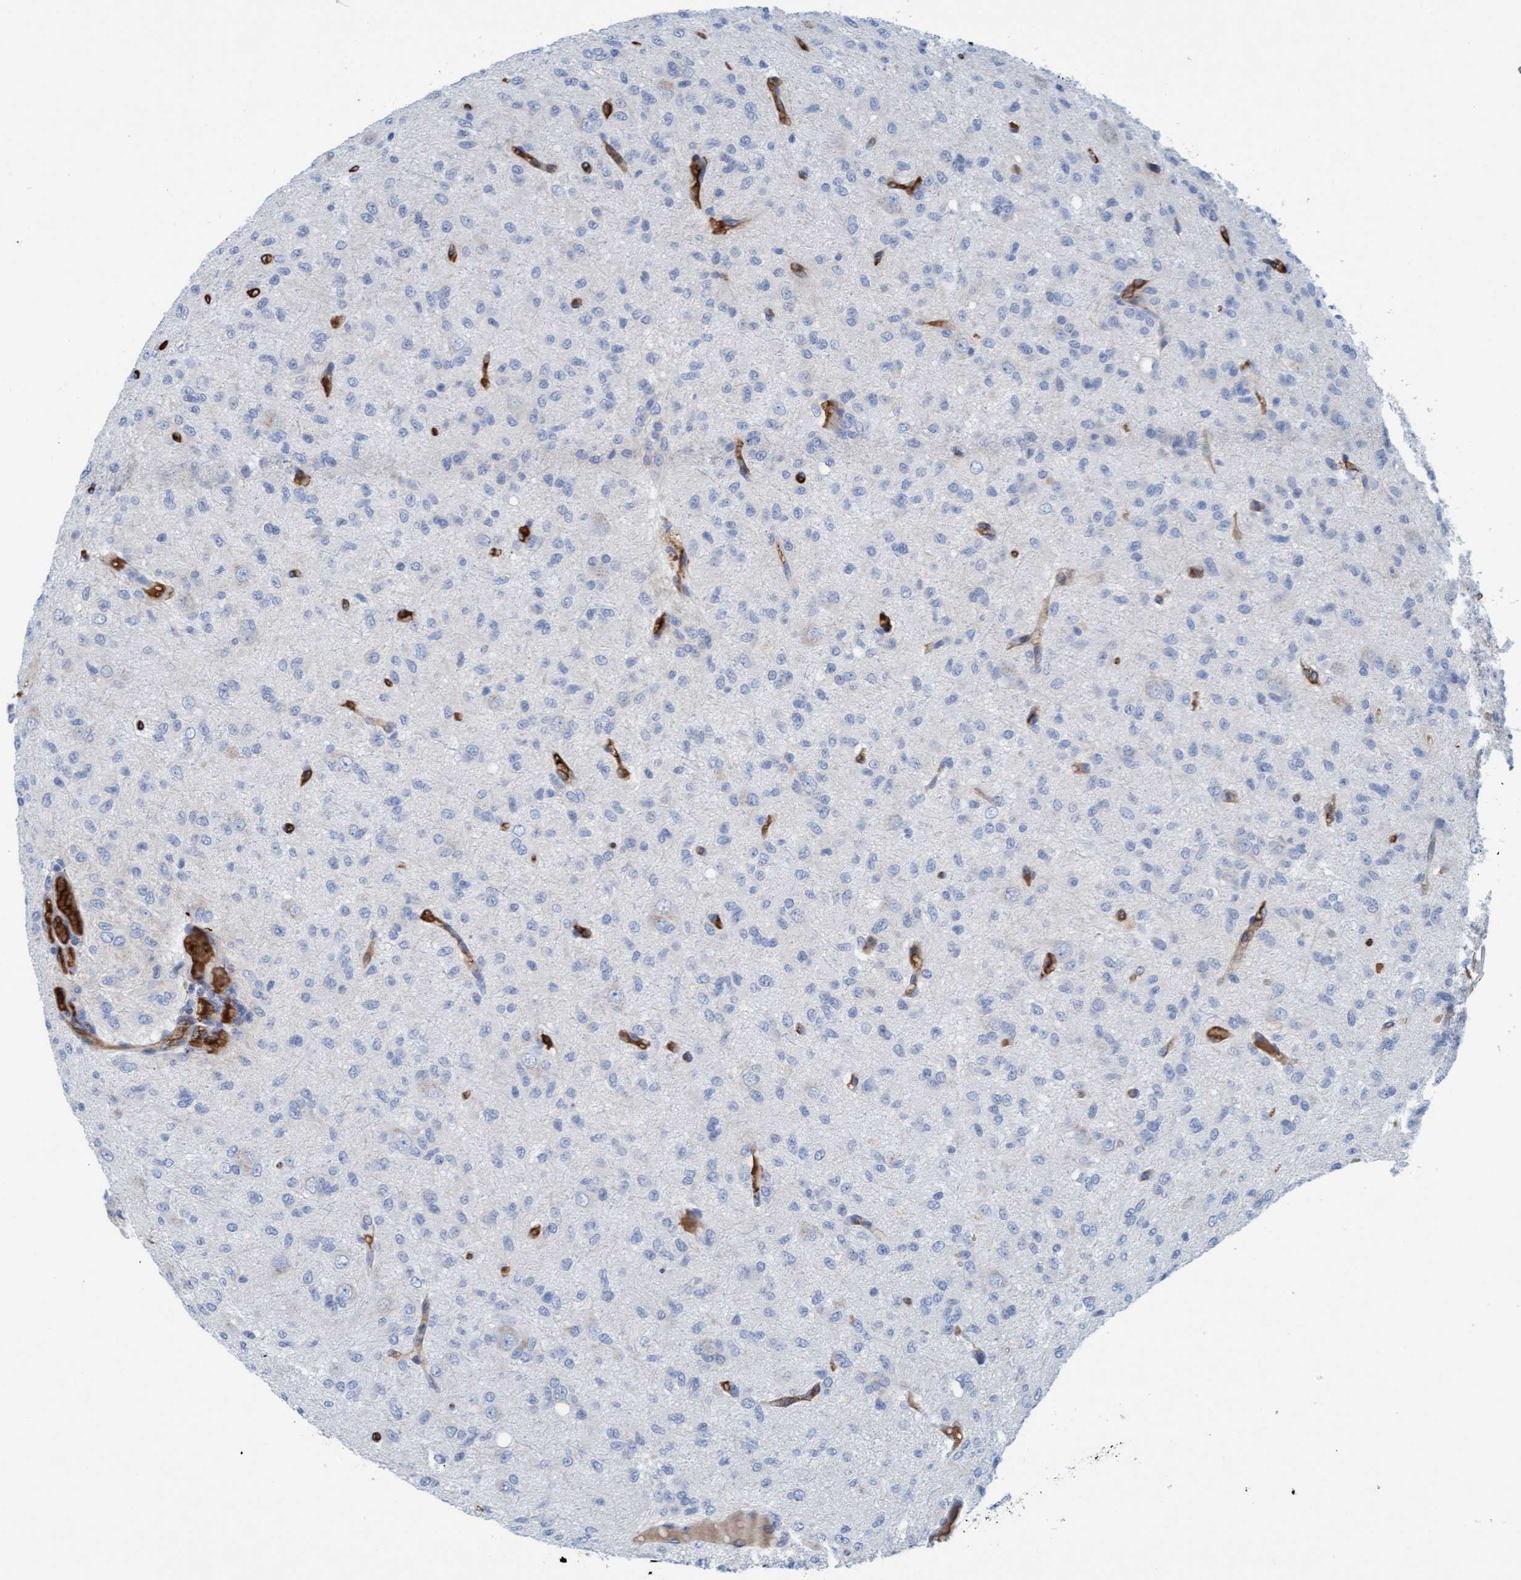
{"staining": {"intensity": "negative", "quantity": "none", "location": "none"}, "tissue": "glioma", "cell_type": "Tumor cells", "image_type": "cancer", "snomed": [{"axis": "morphology", "description": "Glioma, malignant, High grade"}, {"axis": "topography", "description": "Brain"}], "caption": "High magnification brightfield microscopy of malignant high-grade glioma stained with DAB (3,3'-diaminobenzidine) (brown) and counterstained with hematoxylin (blue): tumor cells show no significant expression. Nuclei are stained in blue.", "gene": "P2RX5", "patient": {"sex": "female", "age": 59}}